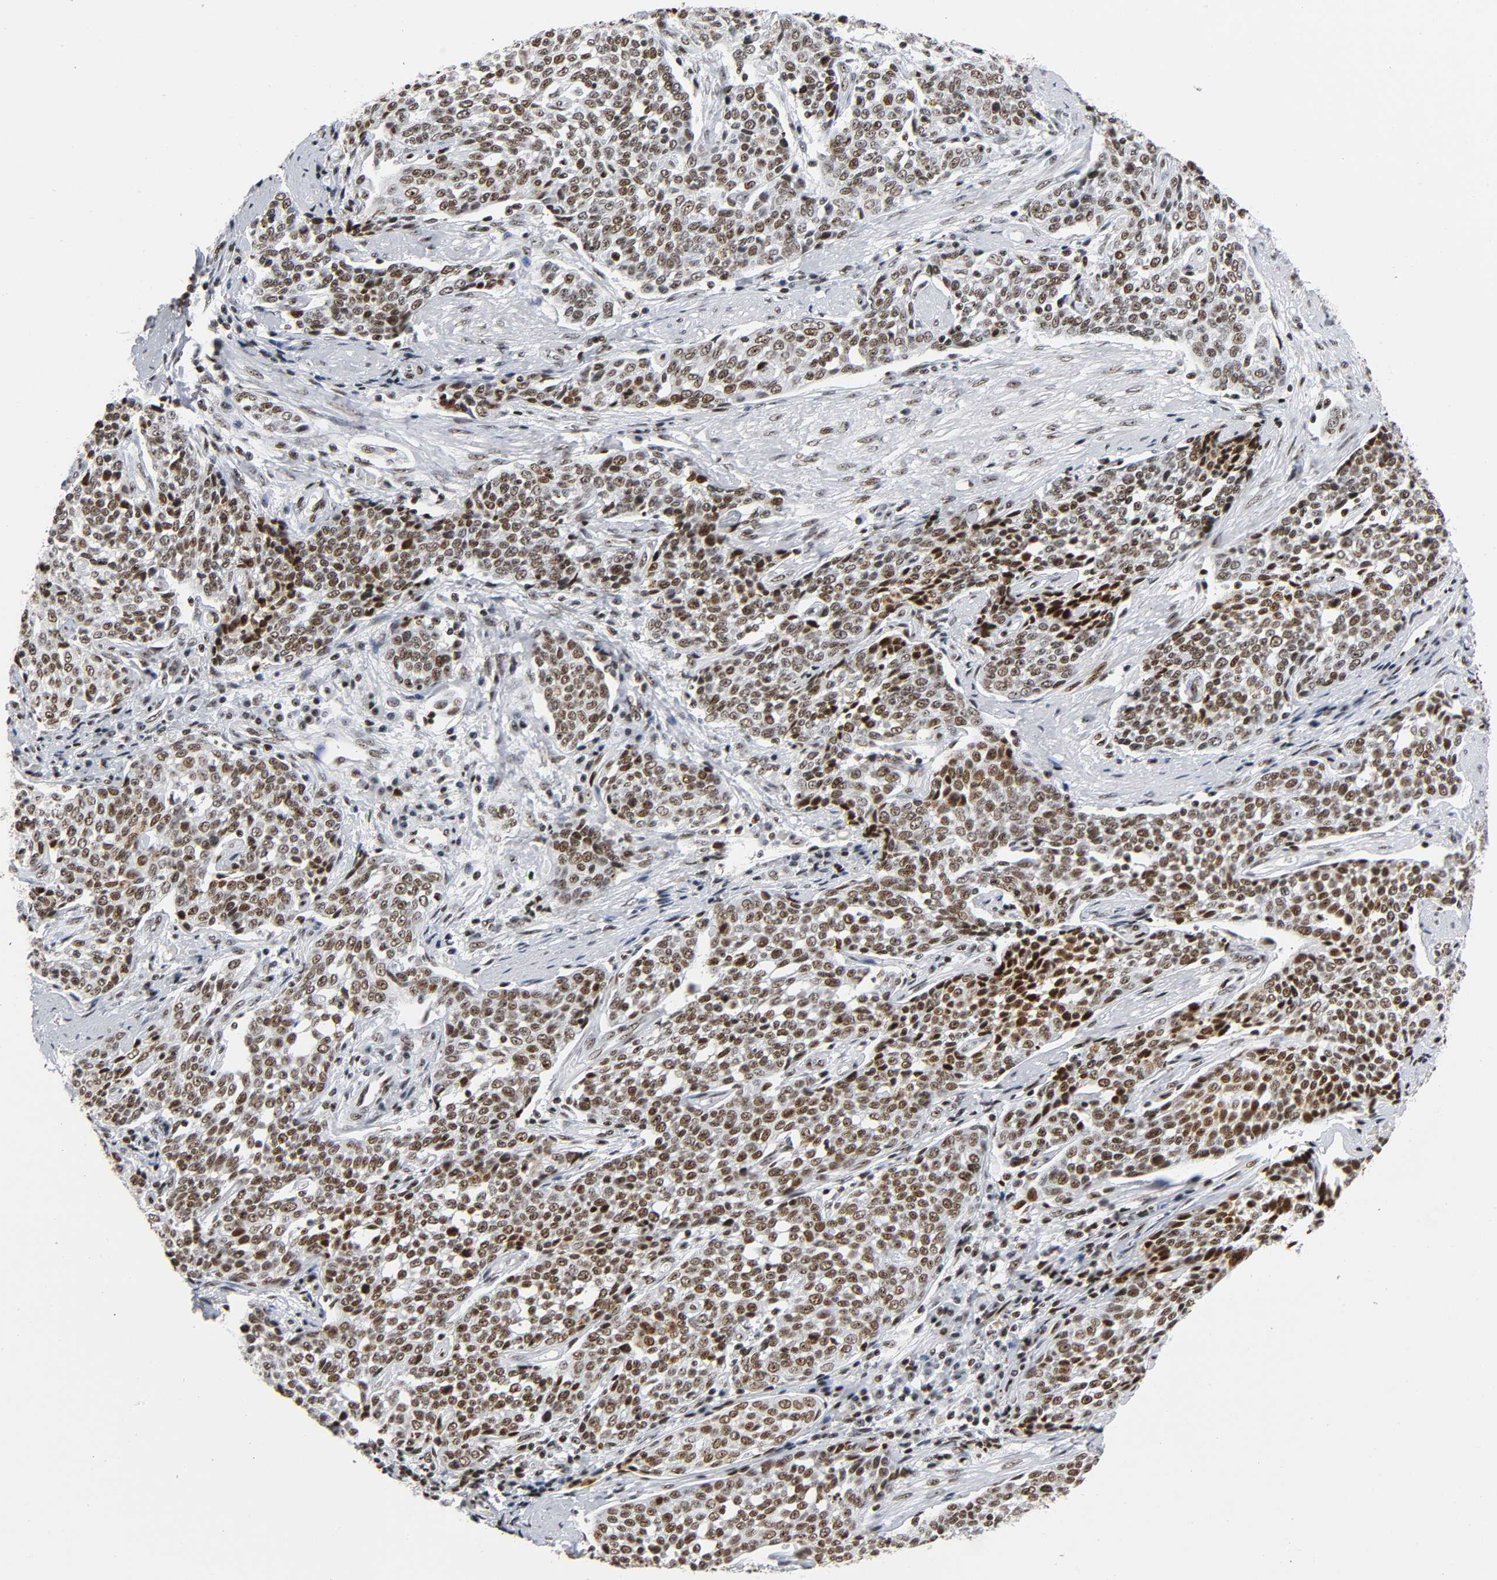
{"staining": {"intensity": "moderate", "quantity": ">75%", "location": "nuclear"}, "tissue": "cervical cancer", "cell_type": "Tumor cells", "image_type": "cancer", "snomed": [{"axis": "morphology", "description": "Squamous cell carcinoma, NOS"}, {"axis": "topography", "description": "Cervix"}], "caption": "Cervical cancer (squamous cell carcinoma) stained with DAB immunohistochemistry (IHC) displays medium levels of moderate nuclear staining in about >75% of tumor cells.", "gene": "UBTF", "patient": {"sex": "female", "age": 34}}